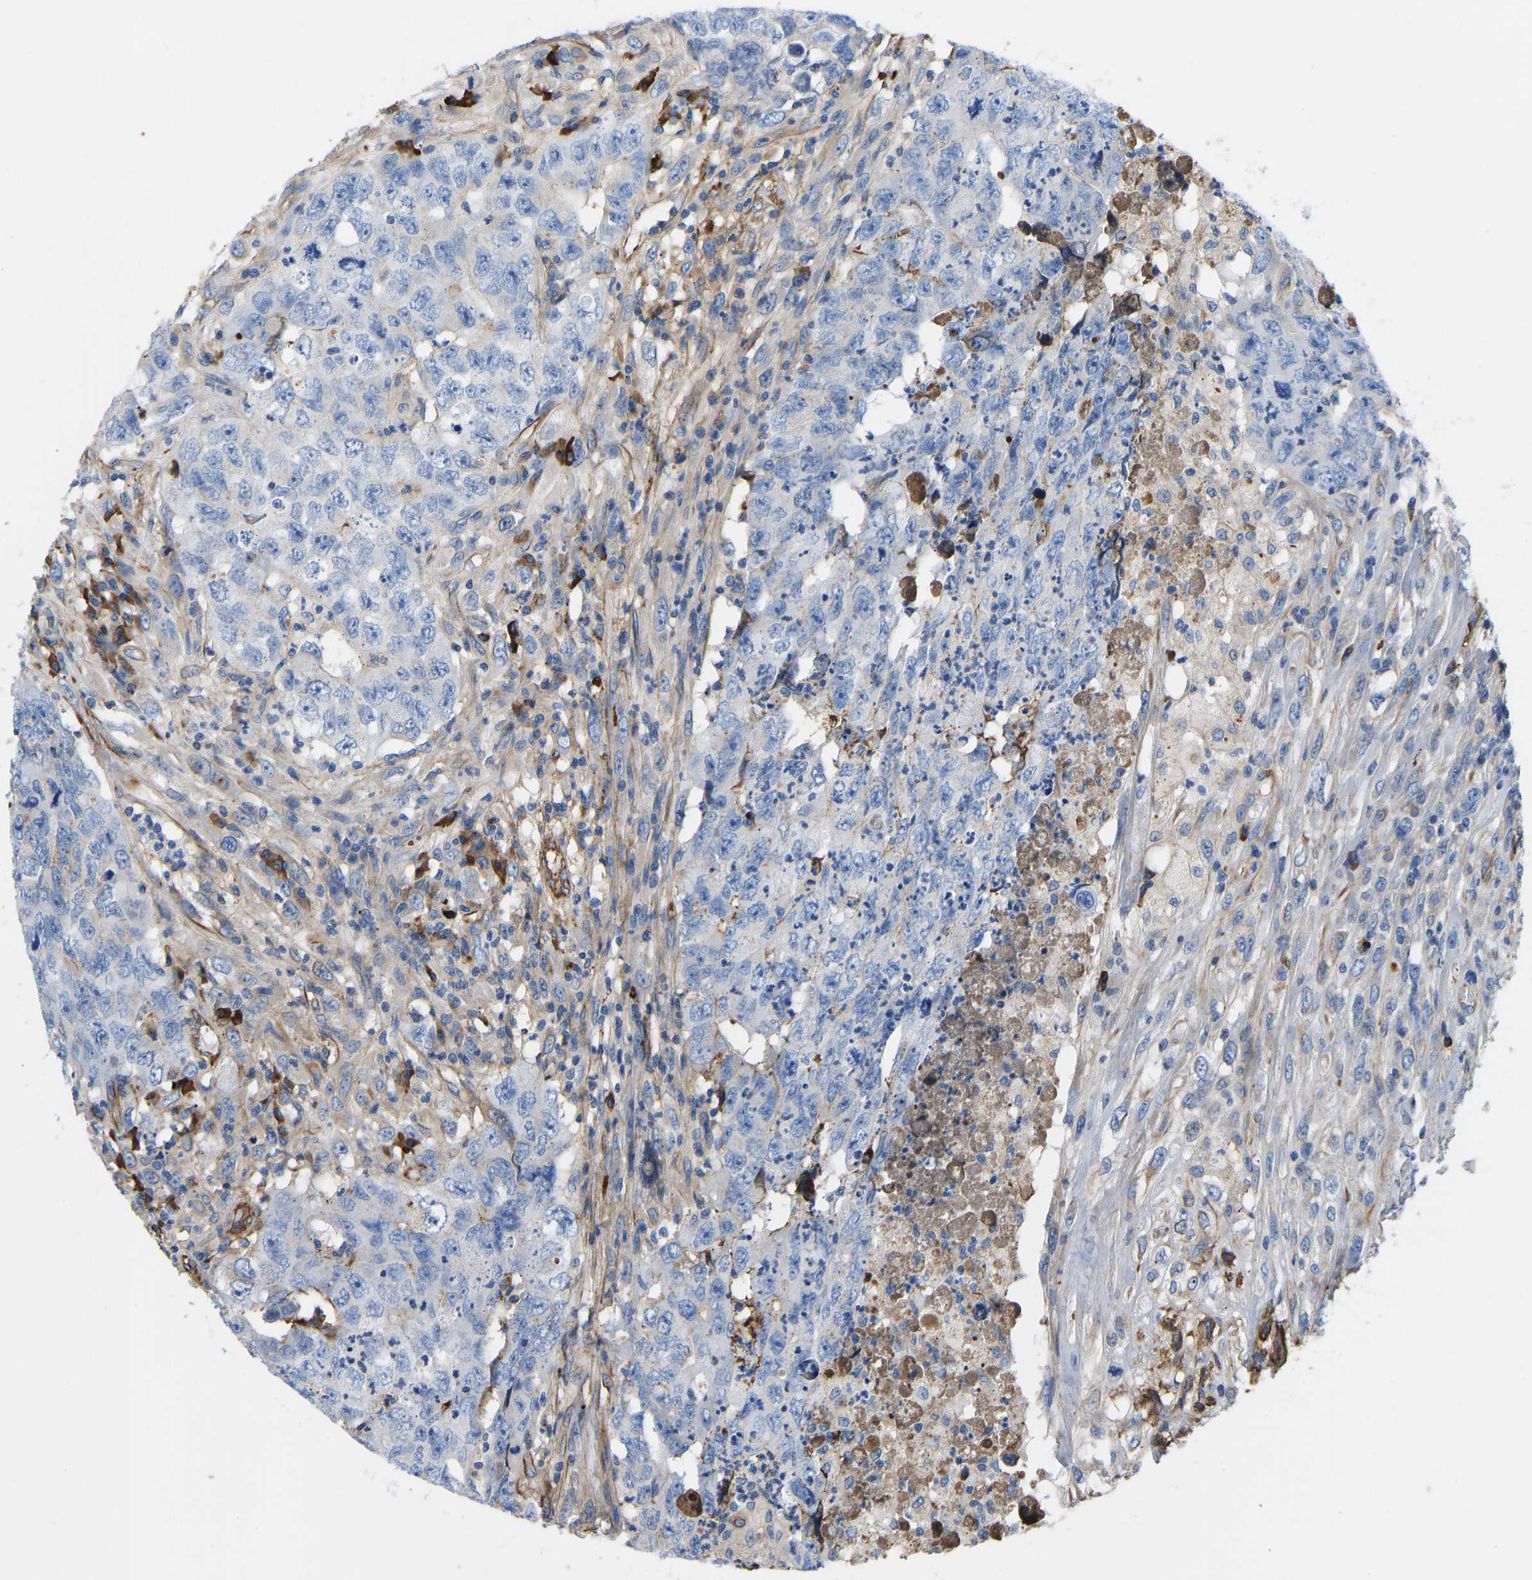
{"staining": {"intensity": "negative", "quantity": "none", "location": "none"}, "tissue": "testis cancer", "cell_type": "Tumor cells", "image_type": "cancer", "snomed": [{"axis": "morphology", "description": "Carcinoma, Embryonal, NOS"}, {"axis": "topography", "description": "Testis"}], "caption": "A micrograph of testis cancer (embryonal carcinoma) stained for a protein exhibits no brown staining in tumor cells.", "gene": "HSPG2", "patient": {"sex": "male", "age": 32}}